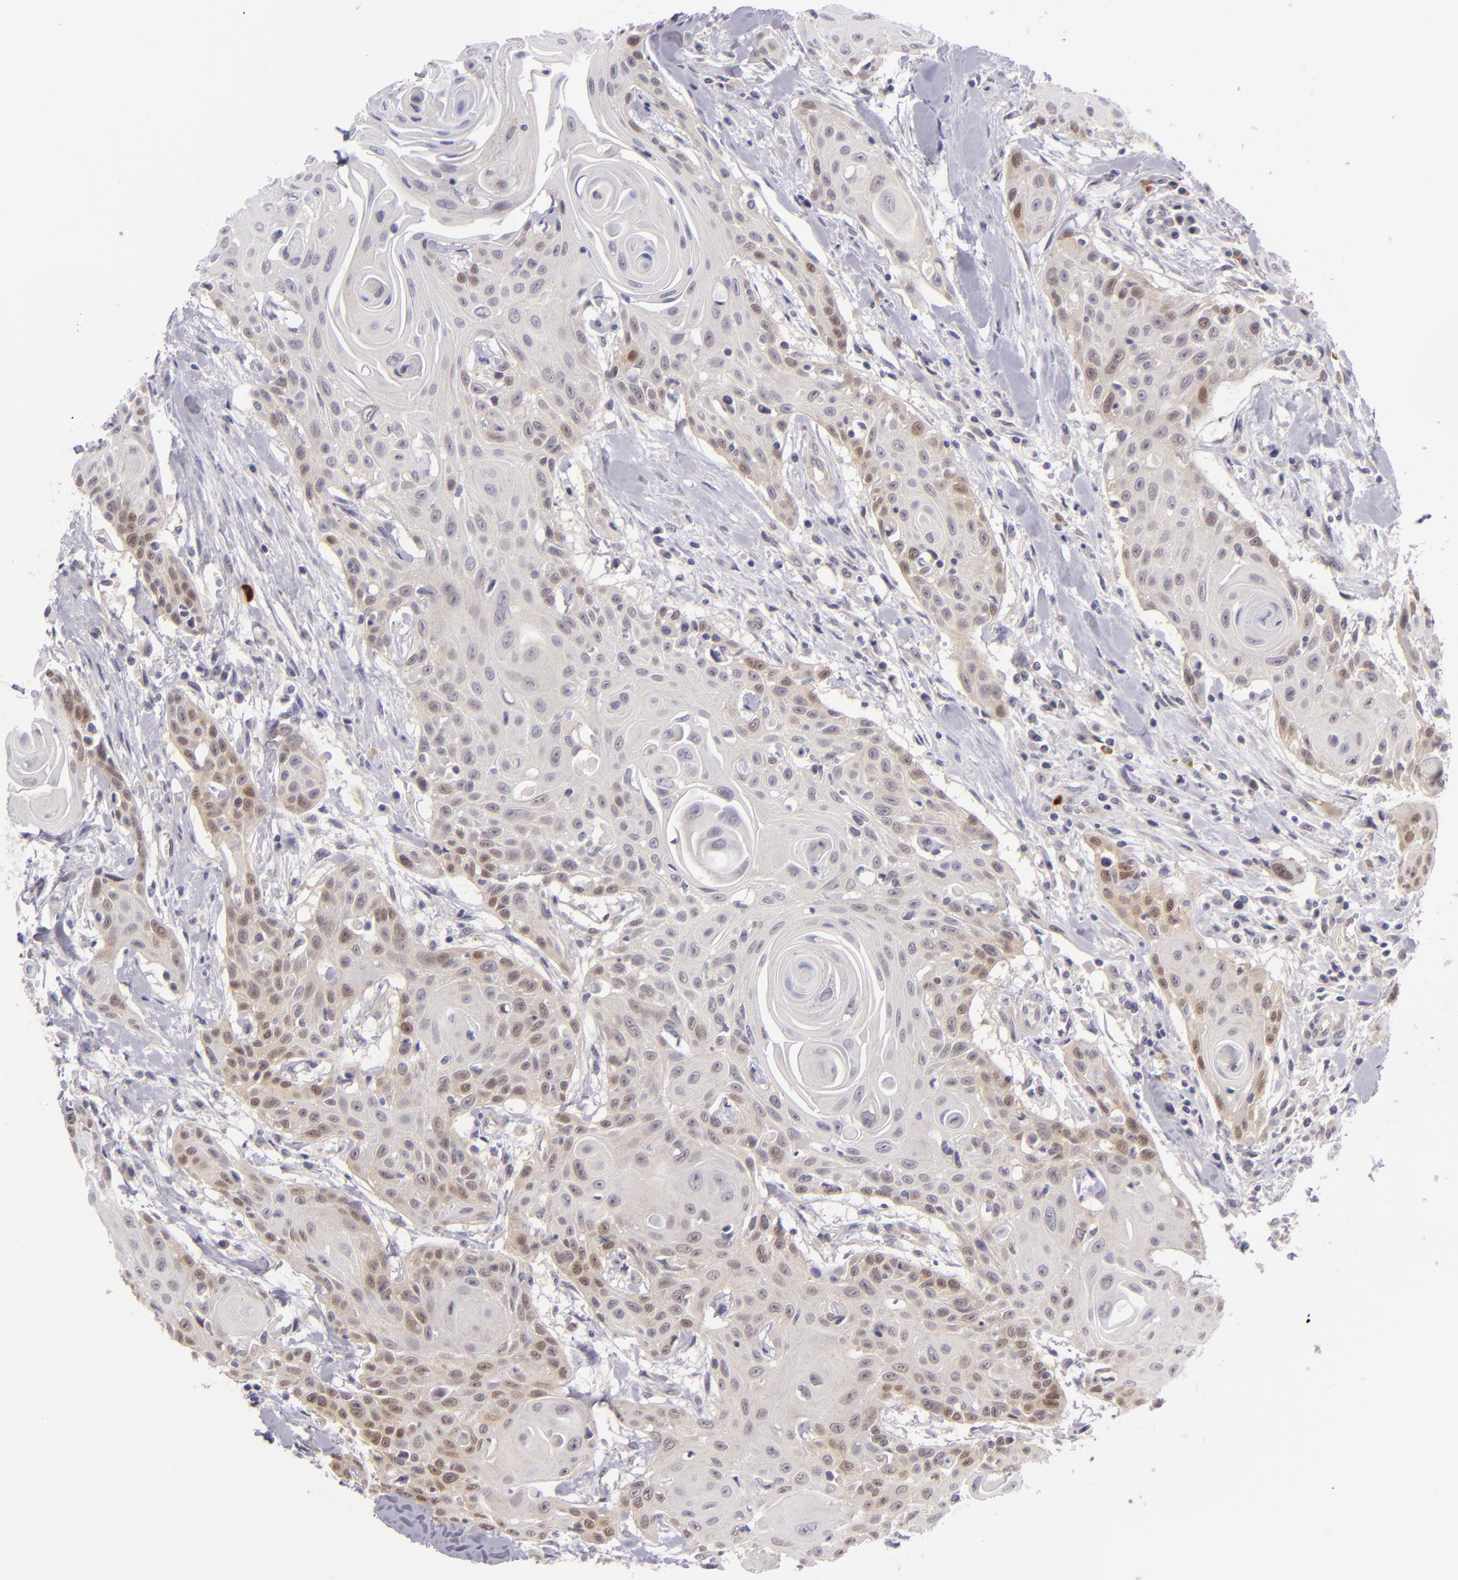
{"staining": {"intensity": "weak", "quantity": "25%-75%", "location": "cytoplasmic/membranous"}, "tissue": "head and neck cancer", "cell_type": "Tumor cells", "image_type": "cancer", "snomed": [{"axis": "morphology", "description": "Squamous cell carcinoma, NOS"}, {"axis": "morphology", "description": "Squamous cell carcinoma, metastatic, NOS"}, {"axis": "topography", "description": "Lymph node"}, {"axis": "topography", "description": "Salivary gland"}, {"axis": "topography", "description": "Head-Neck"}], "caption": "There is low levels of weak cytoplasmic/membranous staining in tumor cells of head and neck squamous cell carcinoma, as demonstrated by immunohistochemical staining (brown color).", "gene": "CSE1L", "patient": {"sex": "female", "age": 74}}